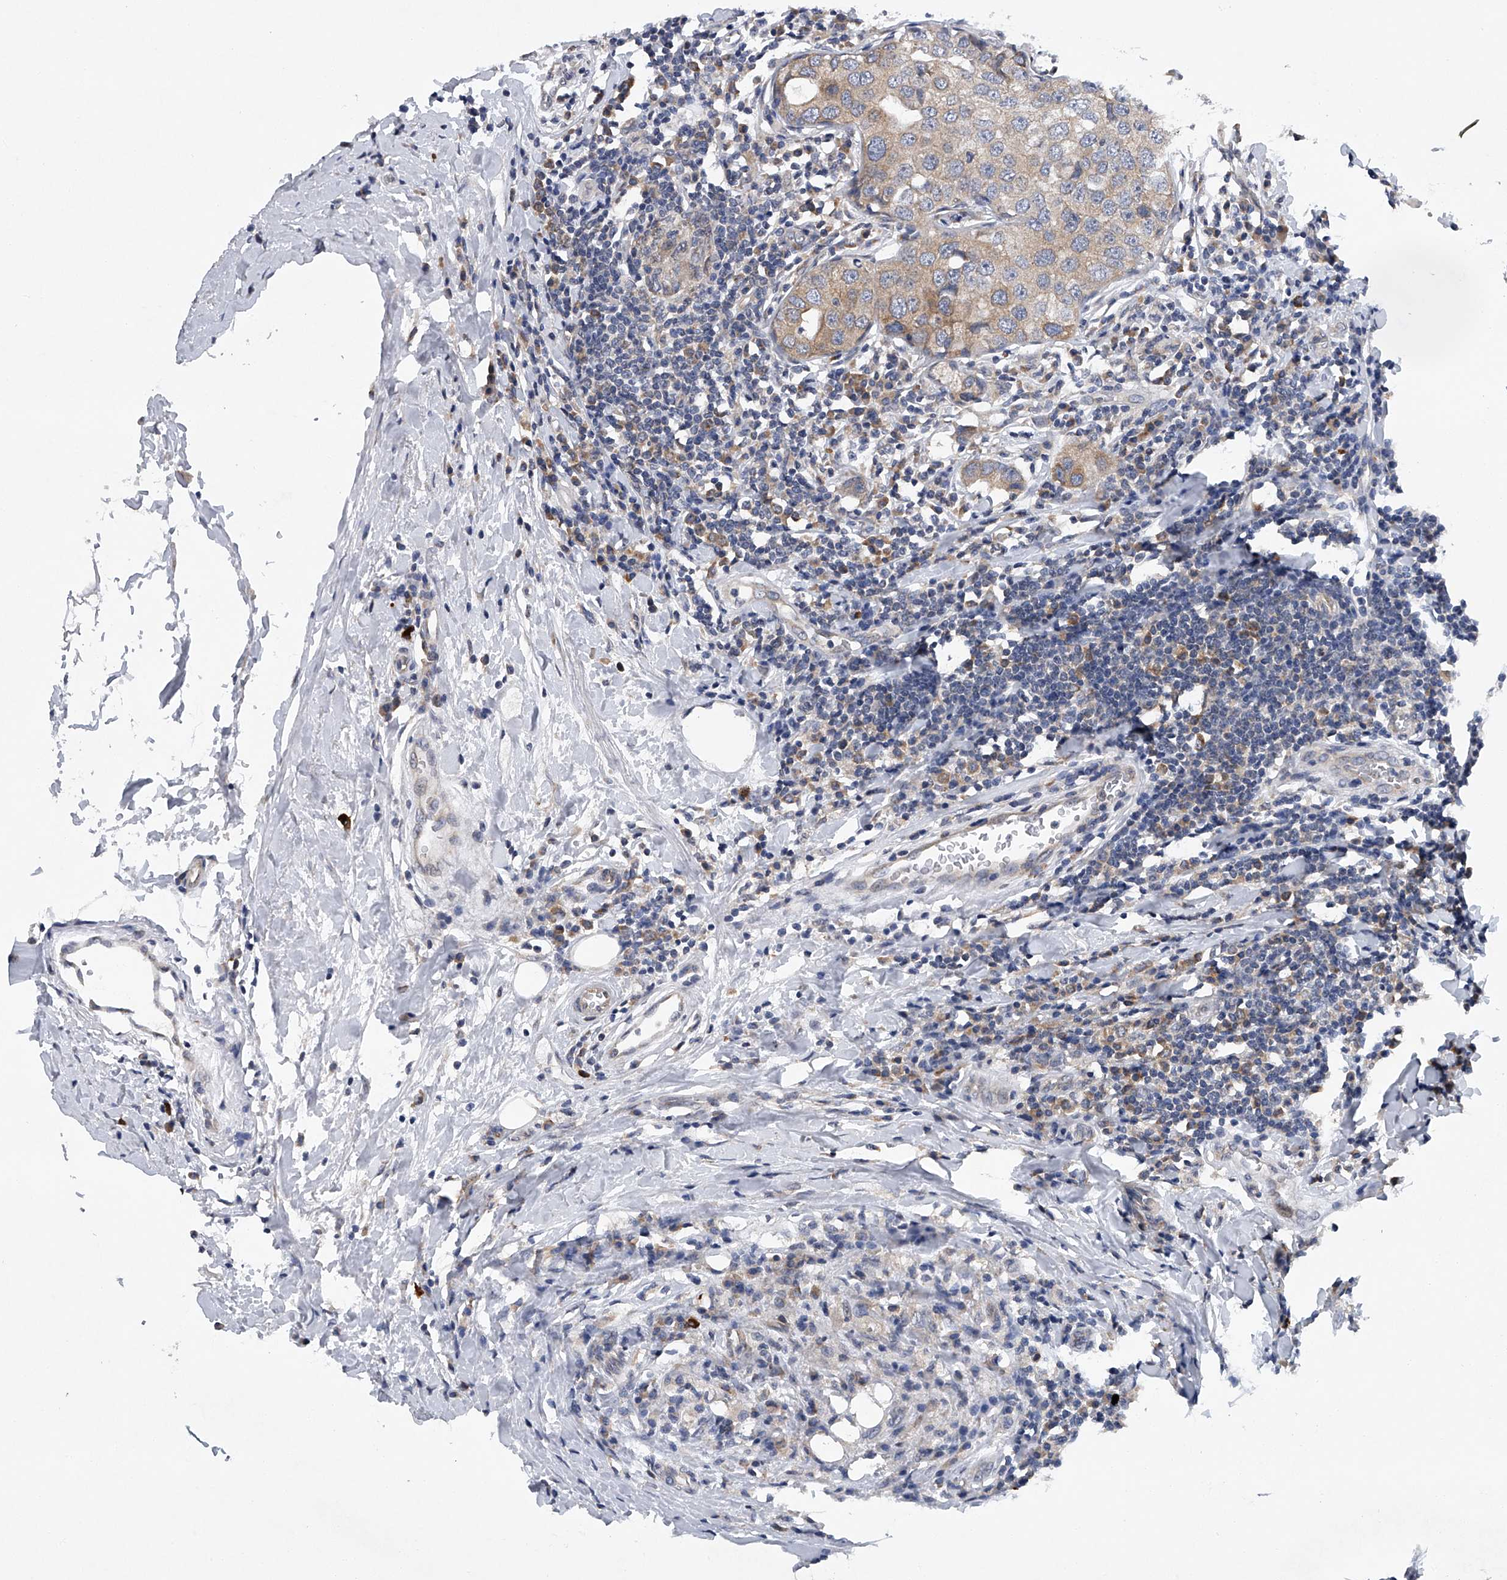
{"staining": {"intensity": "moderate", "quantity": "25%-75%", "location": "cytoplasmic/membranous"}, "tissue": "breast cancer", "cell_type": "Tumor cells", "image_type": "cancer", "snomed": [{"axis": "morphology", "description": "Duct carcinoma"}, {"axis": "topography", "description": "Breast"}], "caption": "Immunohistochemistry (IHC) (DAB (3,3'-diaminobenzidine)) staining of breast invasive ductal carcinoma reveals moderate cytoplasmic/membranous protein positivity in about 25%-75% of tumor cells.", "gene": "RNF5", "patient": {"sex": "female", "age": 27}}